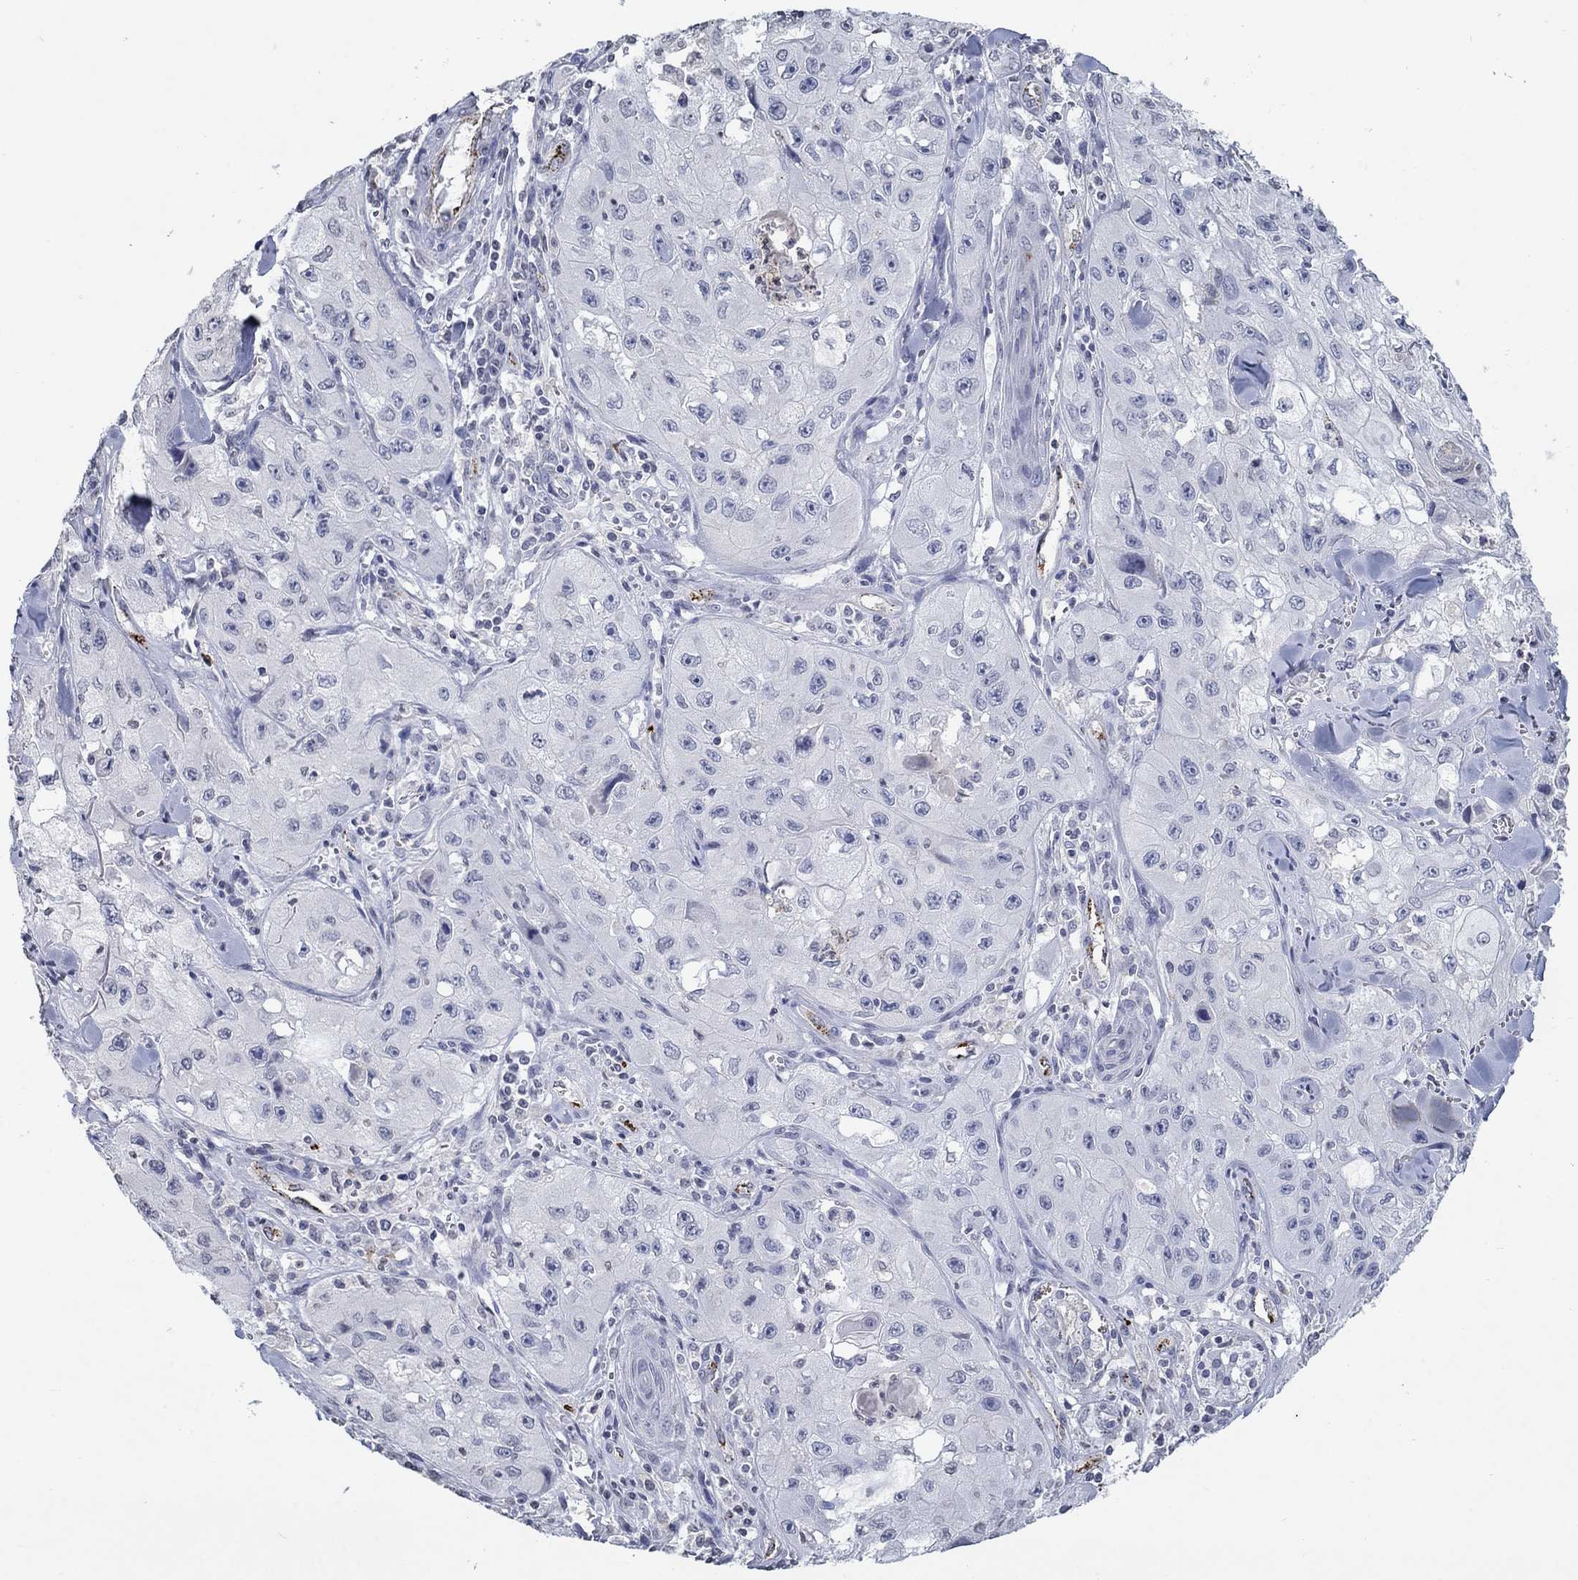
{"staining": {"intensity": "negative", "quantity": "none", "location": "none"}, "tissue": "skin cancer", "cell_type": "Tumor cells", "image_type": "cancer", "snomed": [{"axis": "morphology", "description": "Squamous cell carcinoma, NOS"}, {"axis": "topography", "description": "Skin"}, {"axis": "topography", "description": "Subcutis"}], "caption": "Tumor cells are negative for brown protein staining in skin cancer.", "gene": "TINAG", "patient": {"sex": "male", "age": 73}}